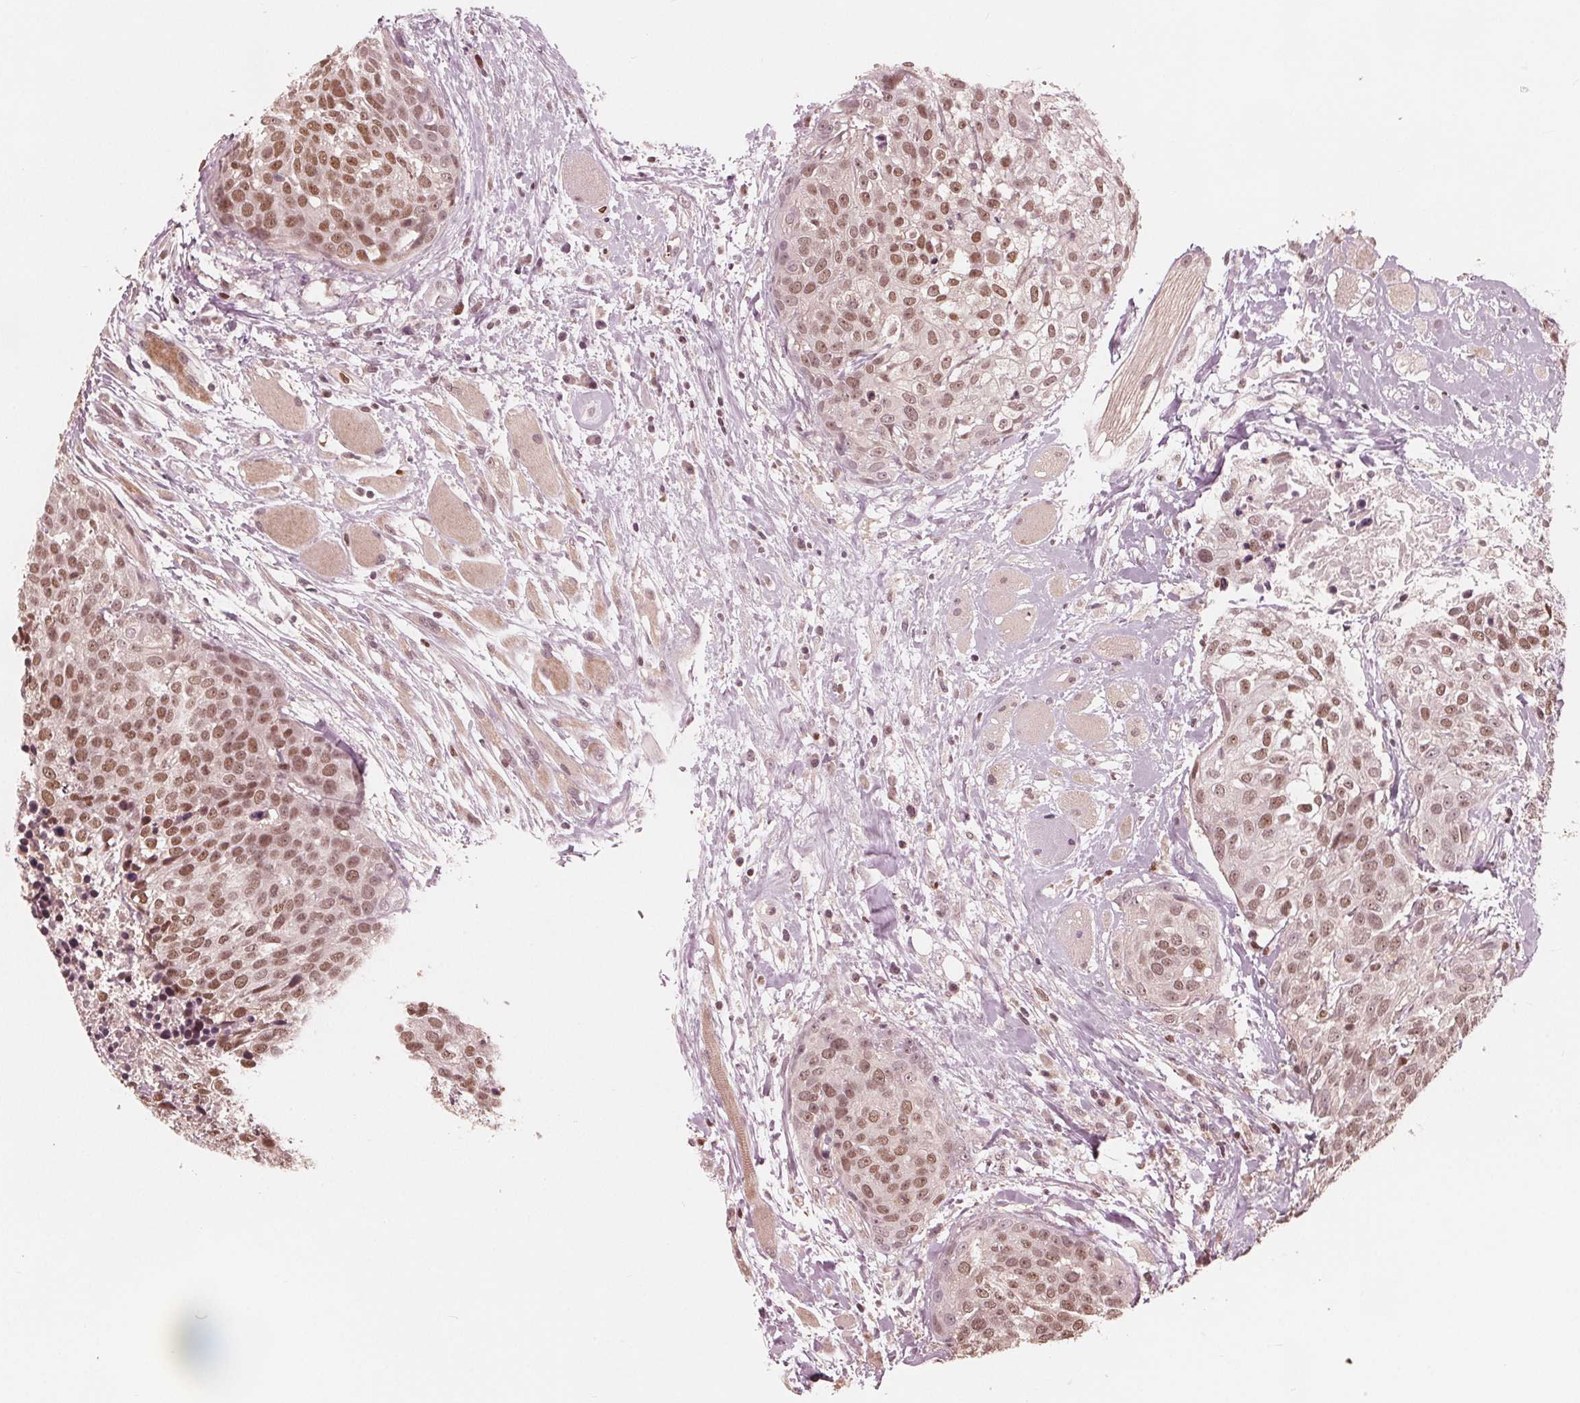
{"staining": {"intensity": "moderate", "quantity": ">75%", "location": "nuclear"}, "tissue": "head and neck cancer", "cell_type": "Tumor cells", "image_type": "cancer", "snomed": [{"axis": "morphology", "description": "Squamous cell carcinoma, NOS"}, {"axis": "topography", "description": "Oral tissue"}, {"axis": "topography", "description": "Head-Neck"}], "caption": "The histopathology image exhibits immunohistochemical staining of head and neck cancer. There is moderate nuclear staining is seen in about >75% of tumor cells. The protein of interest is stained brown, and the nuclei are stained in blue (DAB IHC with brightfield microscopy, high magnification).", "gene": "HIRIP3", "patient": {"sex": "male", "age": 64}}